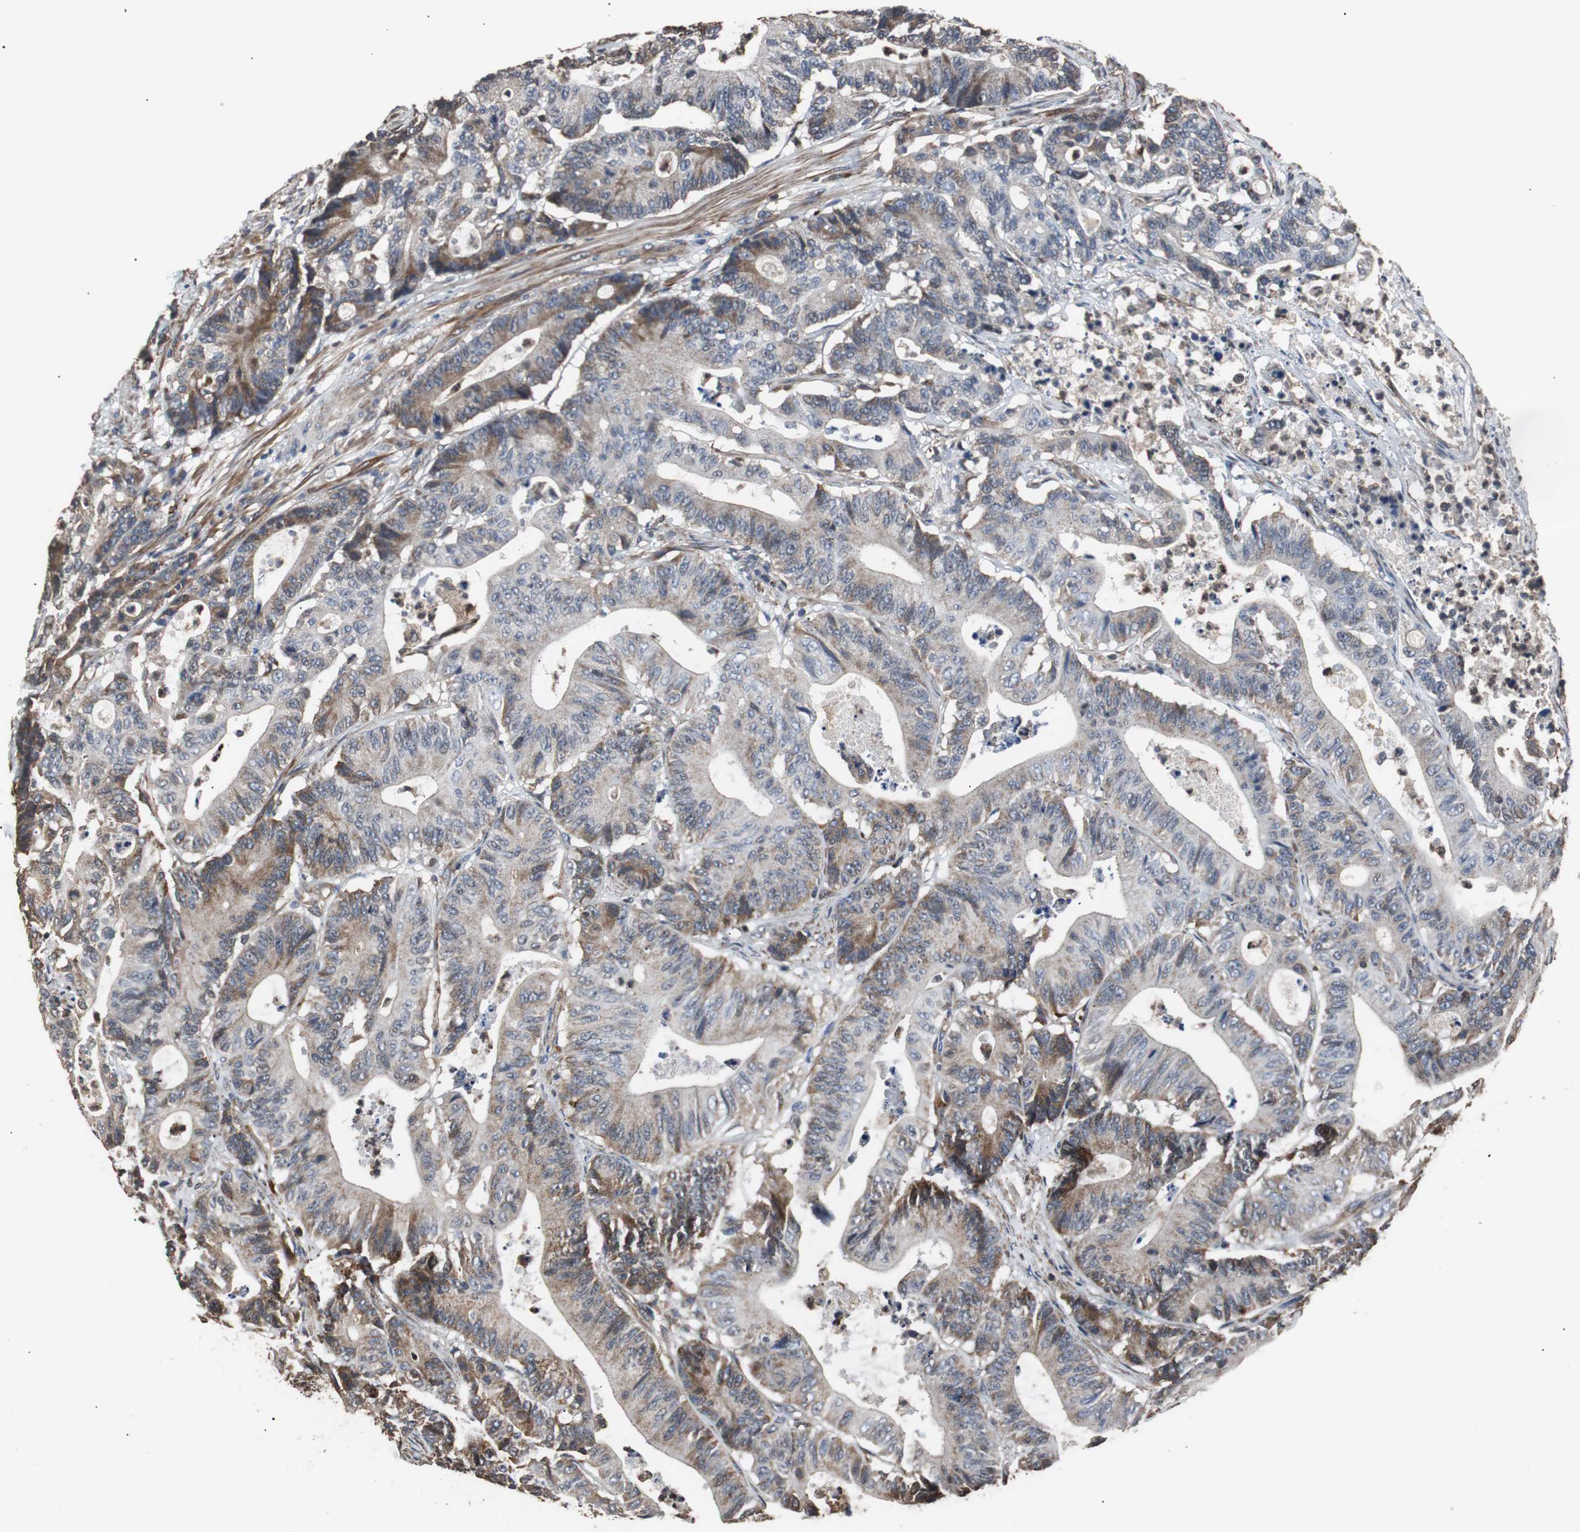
{"staining": {"intensity": "moderate", "quantity": "25%-75%", "location": "cytoplasmic/membranous"}, "tissue": "colorectal cancer", "cell_type": "Tumor cells", "image_type": "cancer", "snomed": [{"axis": "morphology", "description": "Adenocarcinoma, NOS"}, {"axis": "topography", "description": "Colon"}], "caption": "This photomicrograph displays adenocarcinoma (colorectal) stained with immunohistochemistry to label a protein in brown. The cytoplasmic/membranous of tumor cells show moderate positivity for the protein. Nuclei are counter-stained blue.", "gene": "PITRM1", "patient": {"sex": "female", "age": 84}}